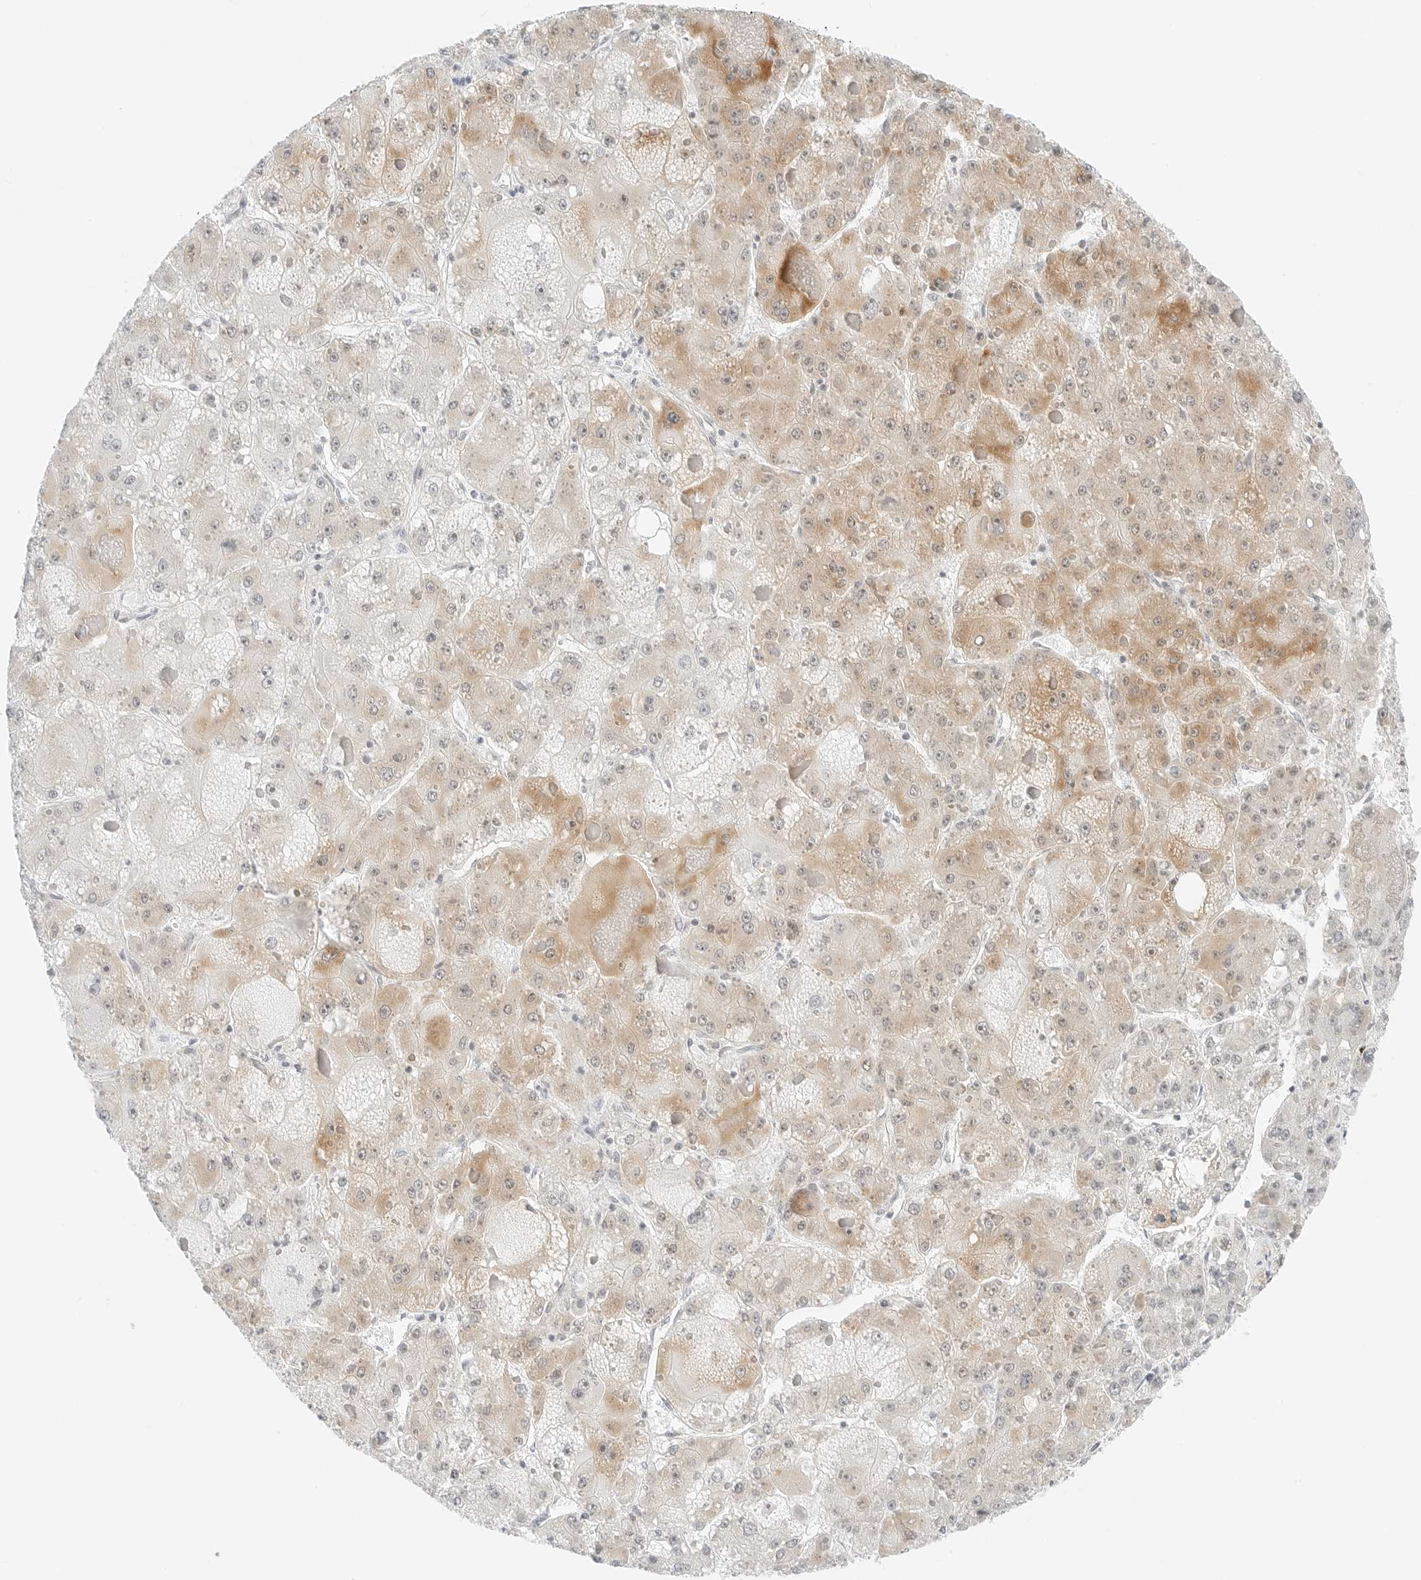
{"staining": {"intensity": "weak", "quantity": "25%-75%", "location": "cytoplasmic/membranous"}, "tissue": "liver cancer", "cell_type": "Tumor cells", "image_type": "cancer", "snomed": [{"axis": "morphology", "description": "Carcinoma, Hepatocellular, NOS"}, {"axis": "topography", "description": "Liver"}], "caption": "Immunohistochemical staining of human hepatocellular carcinoma (liver) reveals low levels of weak cytoplasmic/membranous protein staining in about 25%-75% of tumor cells.", "gene": "CCSAP", "patient": {"sex": "female", "age": 73}}